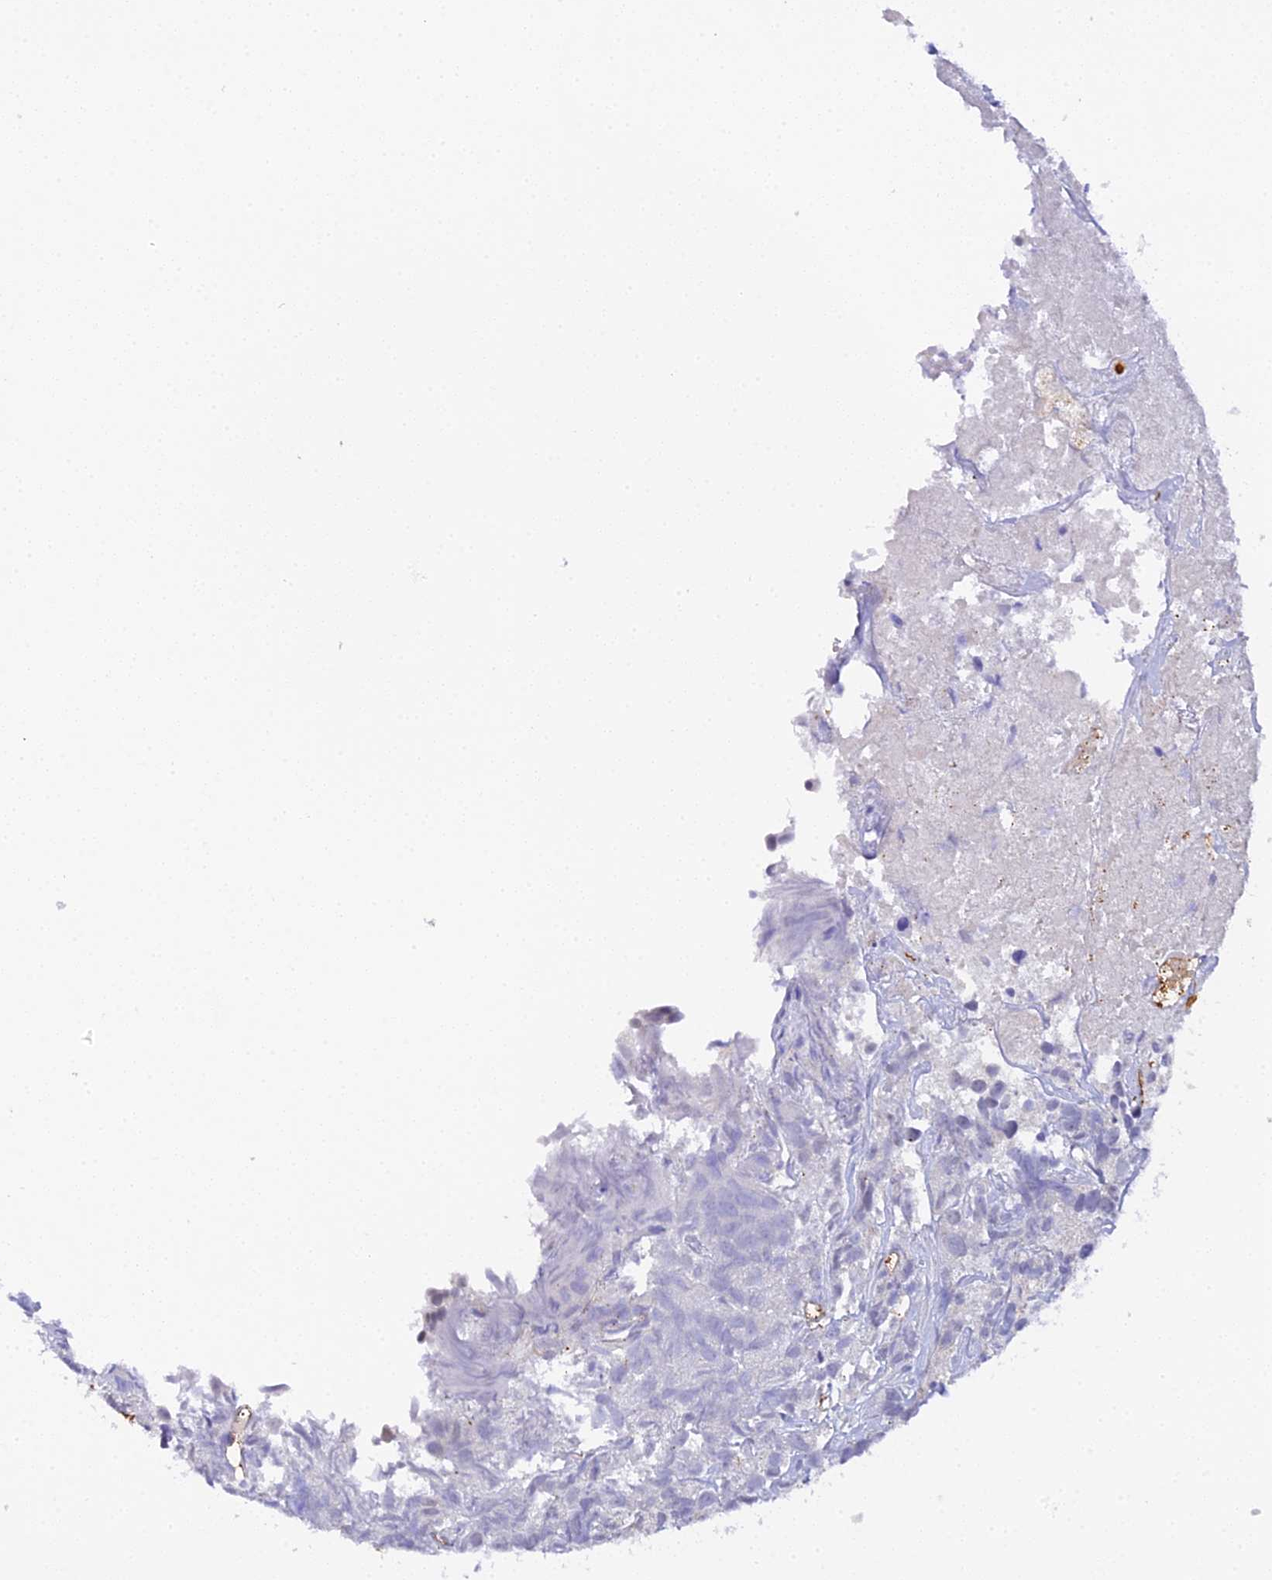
{"staining": {"intensity": "negative", "quantity": "none", "location": "none"}, "tissue": "urothelial cancer", "cell_type": "Tumor cells", "image_type": "cancer", "snomed": [{"axis": "morphology", "description": "Urothelial carcinoma, High grade"}, {"axis": "topography", "description": "Urinary bladder"}], "caption": "The histopathology image displays no staining of tumor cells in urothelial cancer.", "gene": "CFAP45", "patient": {"sex": "female", "age": 75}}